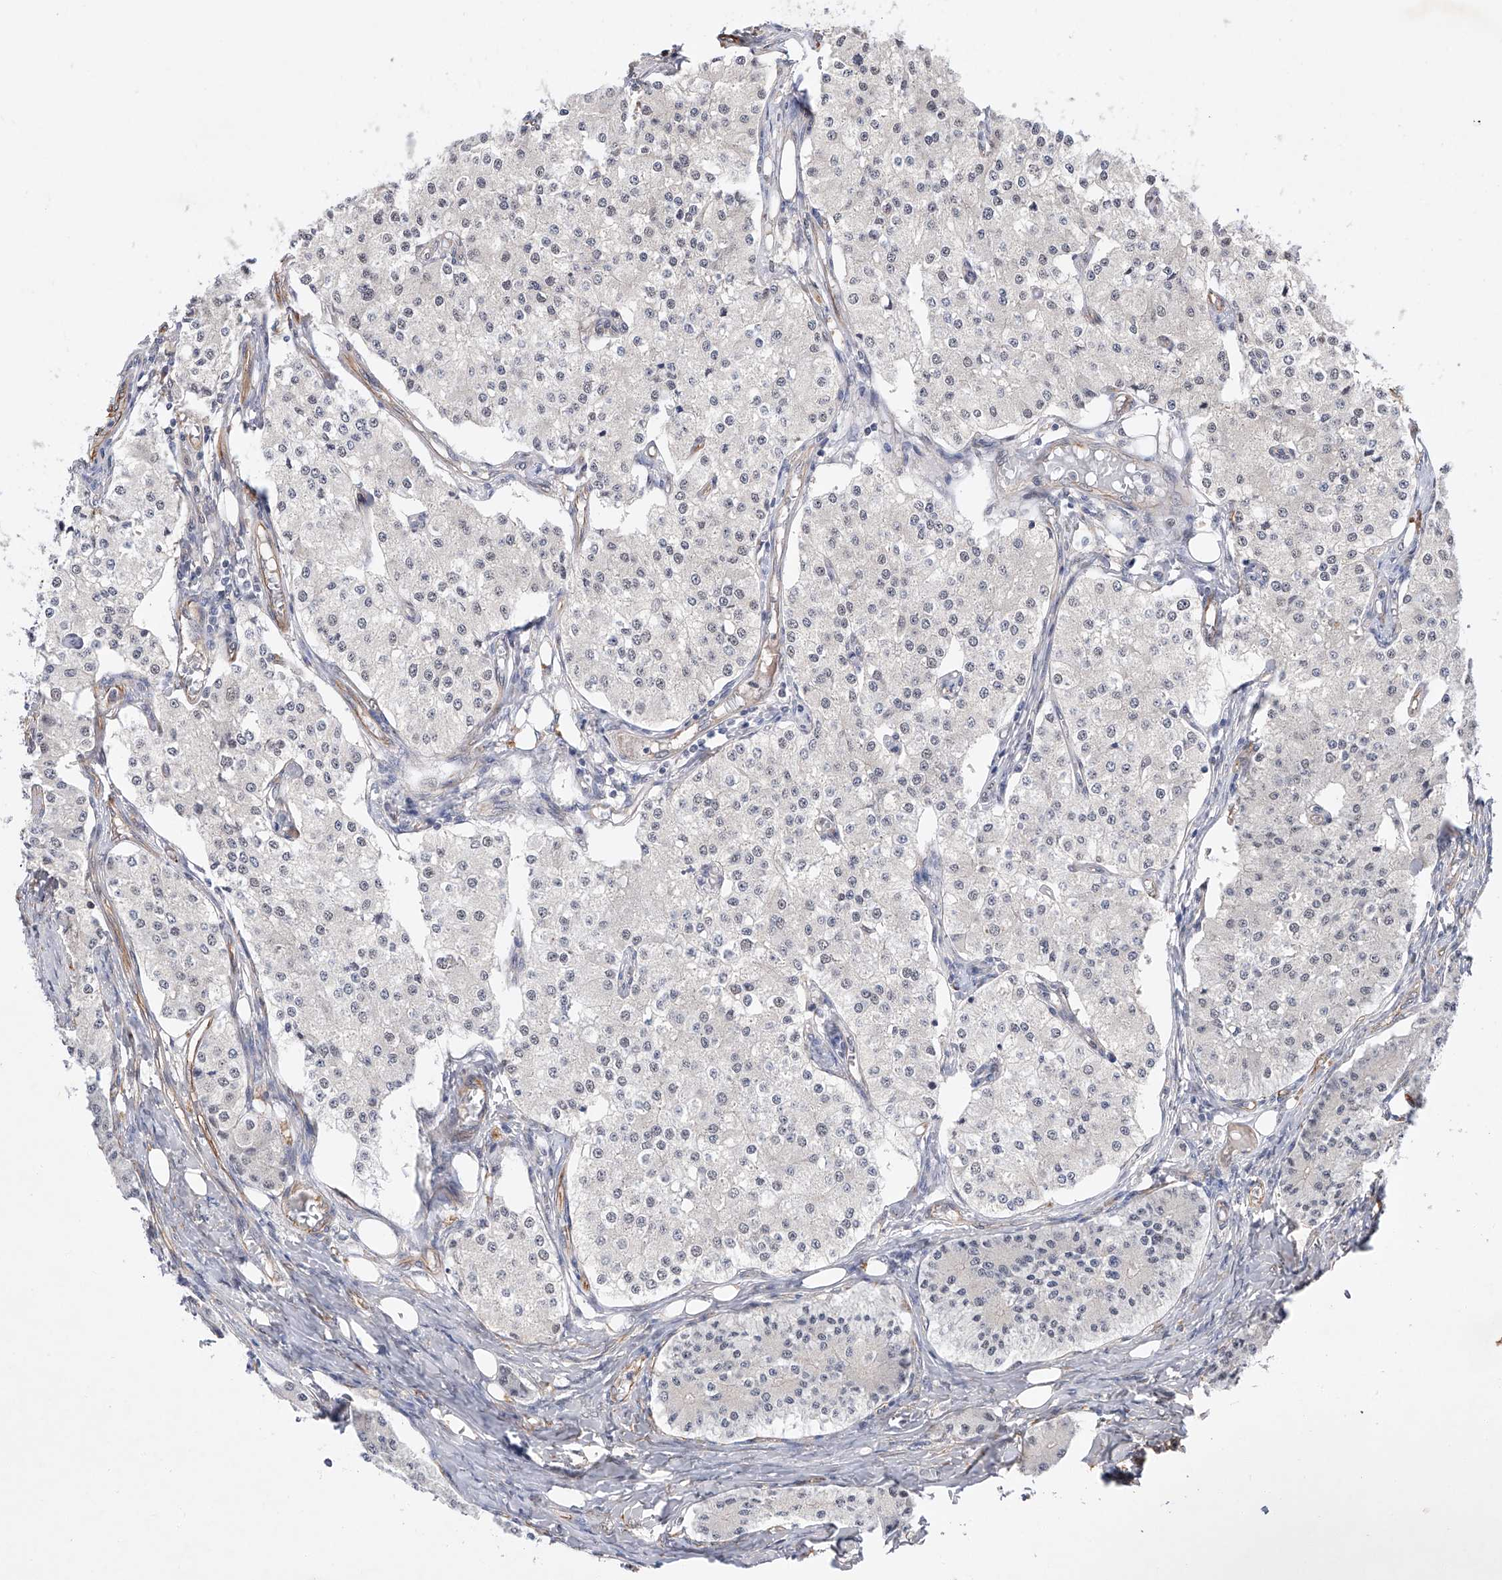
{"staining": {"intensity": "negative", "quantity": "none", "location": "none"}, "tissue": "carcinoid", "cell_type": "Tumor cells", "image_type": "cancer", "snomed": [{"axis": "morphology", "description": "Carcinoid, malignant, NOS"}, {"axis": "topography", "description": "Colon"}], "caption": "Immunohistochemistry micrograph of human carcinoid stained for a protein (brown), which displays no expression in tumor cells.", "gene": "AMD1", "patient": {"sex": "female", "age": 52}}